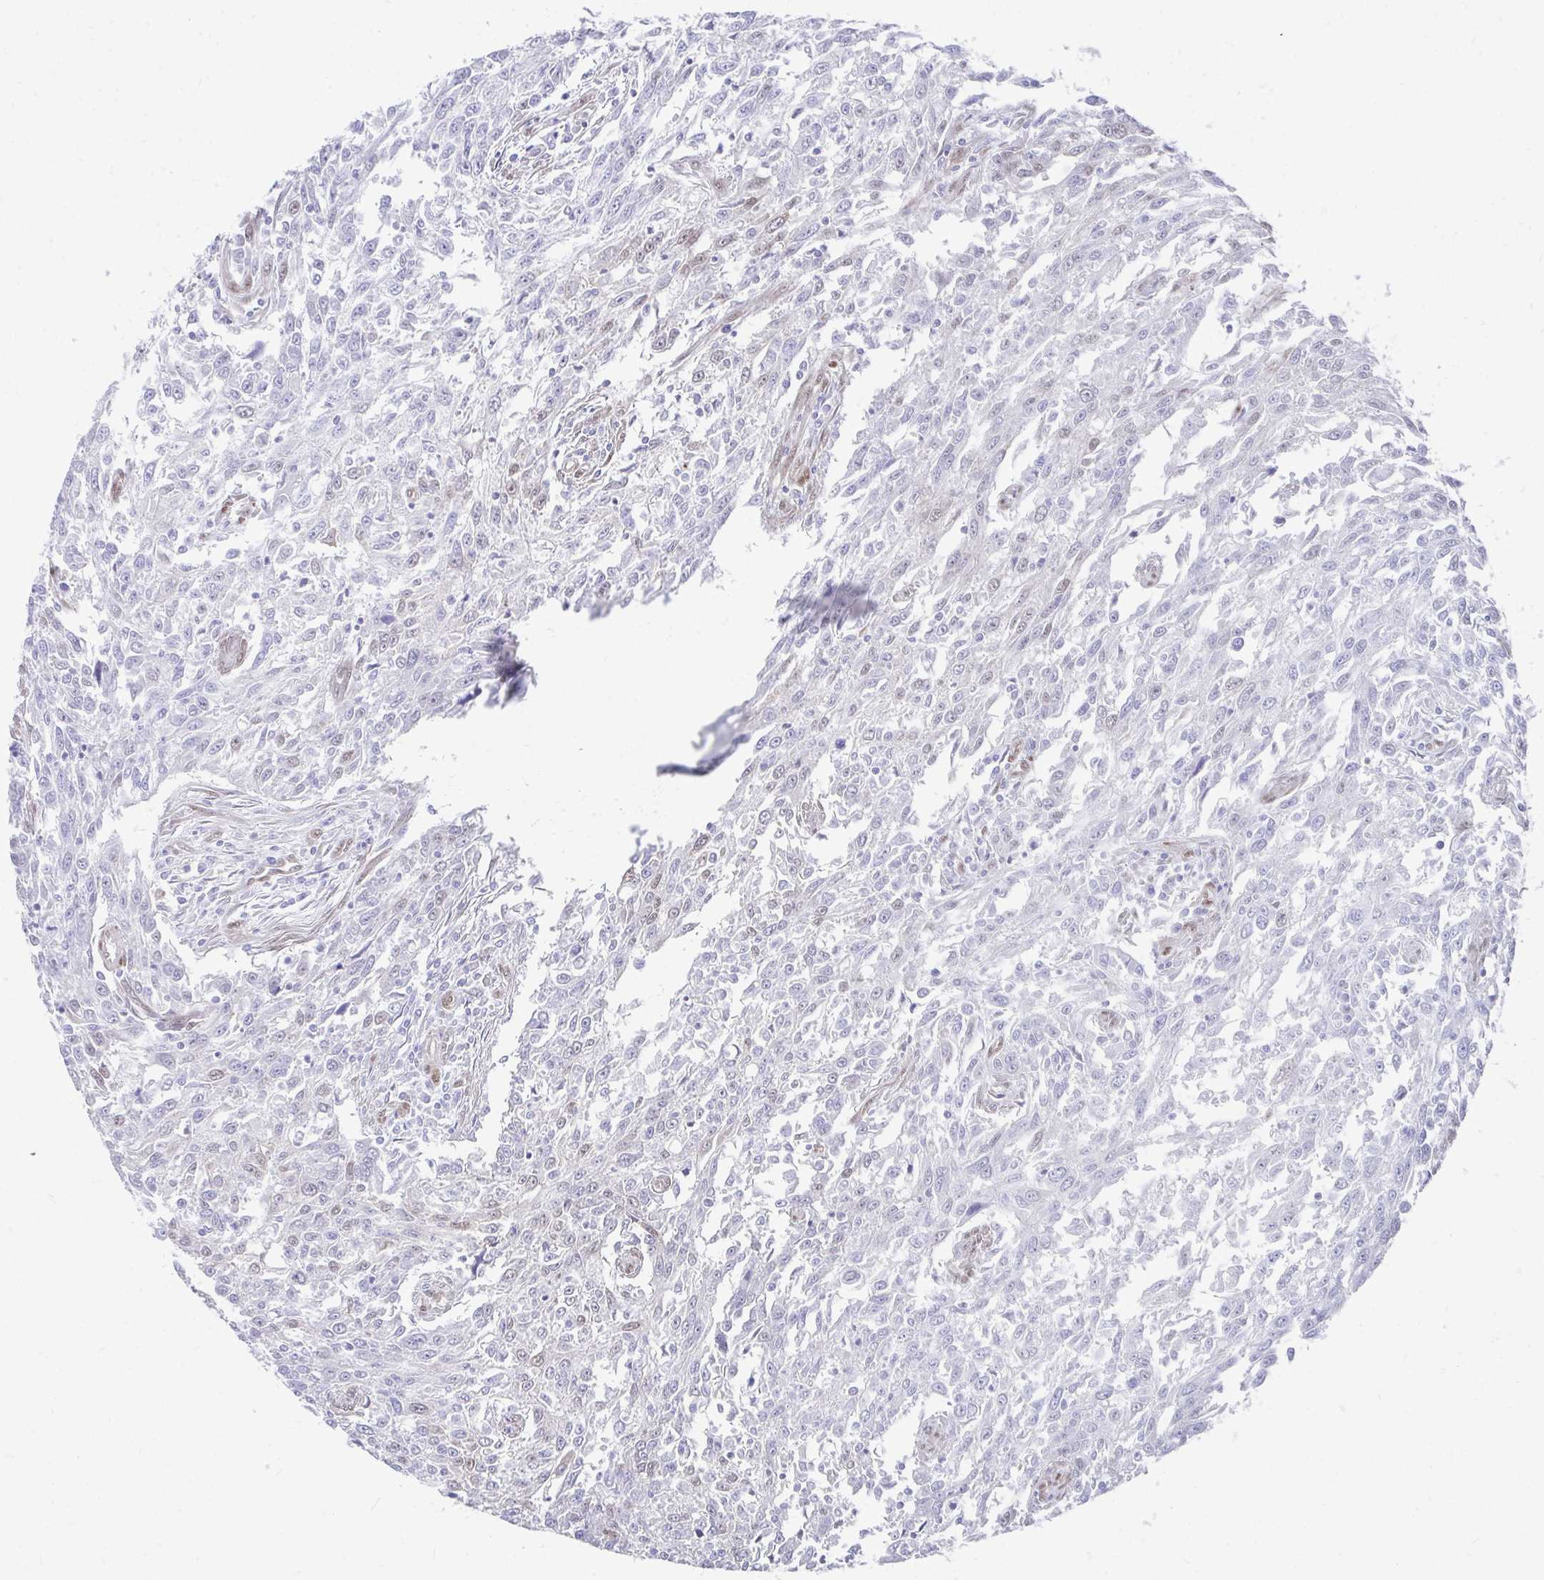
{"staining": {"intensity": "negative", "quantity": "none", "location": "none"}, "tissue": "breast cancer", "cell_type": "Tumor cells", "image_type": "cancer", "snomed": [{"axis": "morphology", "description": "Duct carcinoma"}, {"axis": "topography", "description": "Breast"}], "caption": "An immunohistochemistry image of intraductal carcinoma (breast) is shown. There is no staining in tumor cells of intraductal carcinoma (breast).", "gene": "RBPMS", "patient": {"sex": "female", "age": 50}}